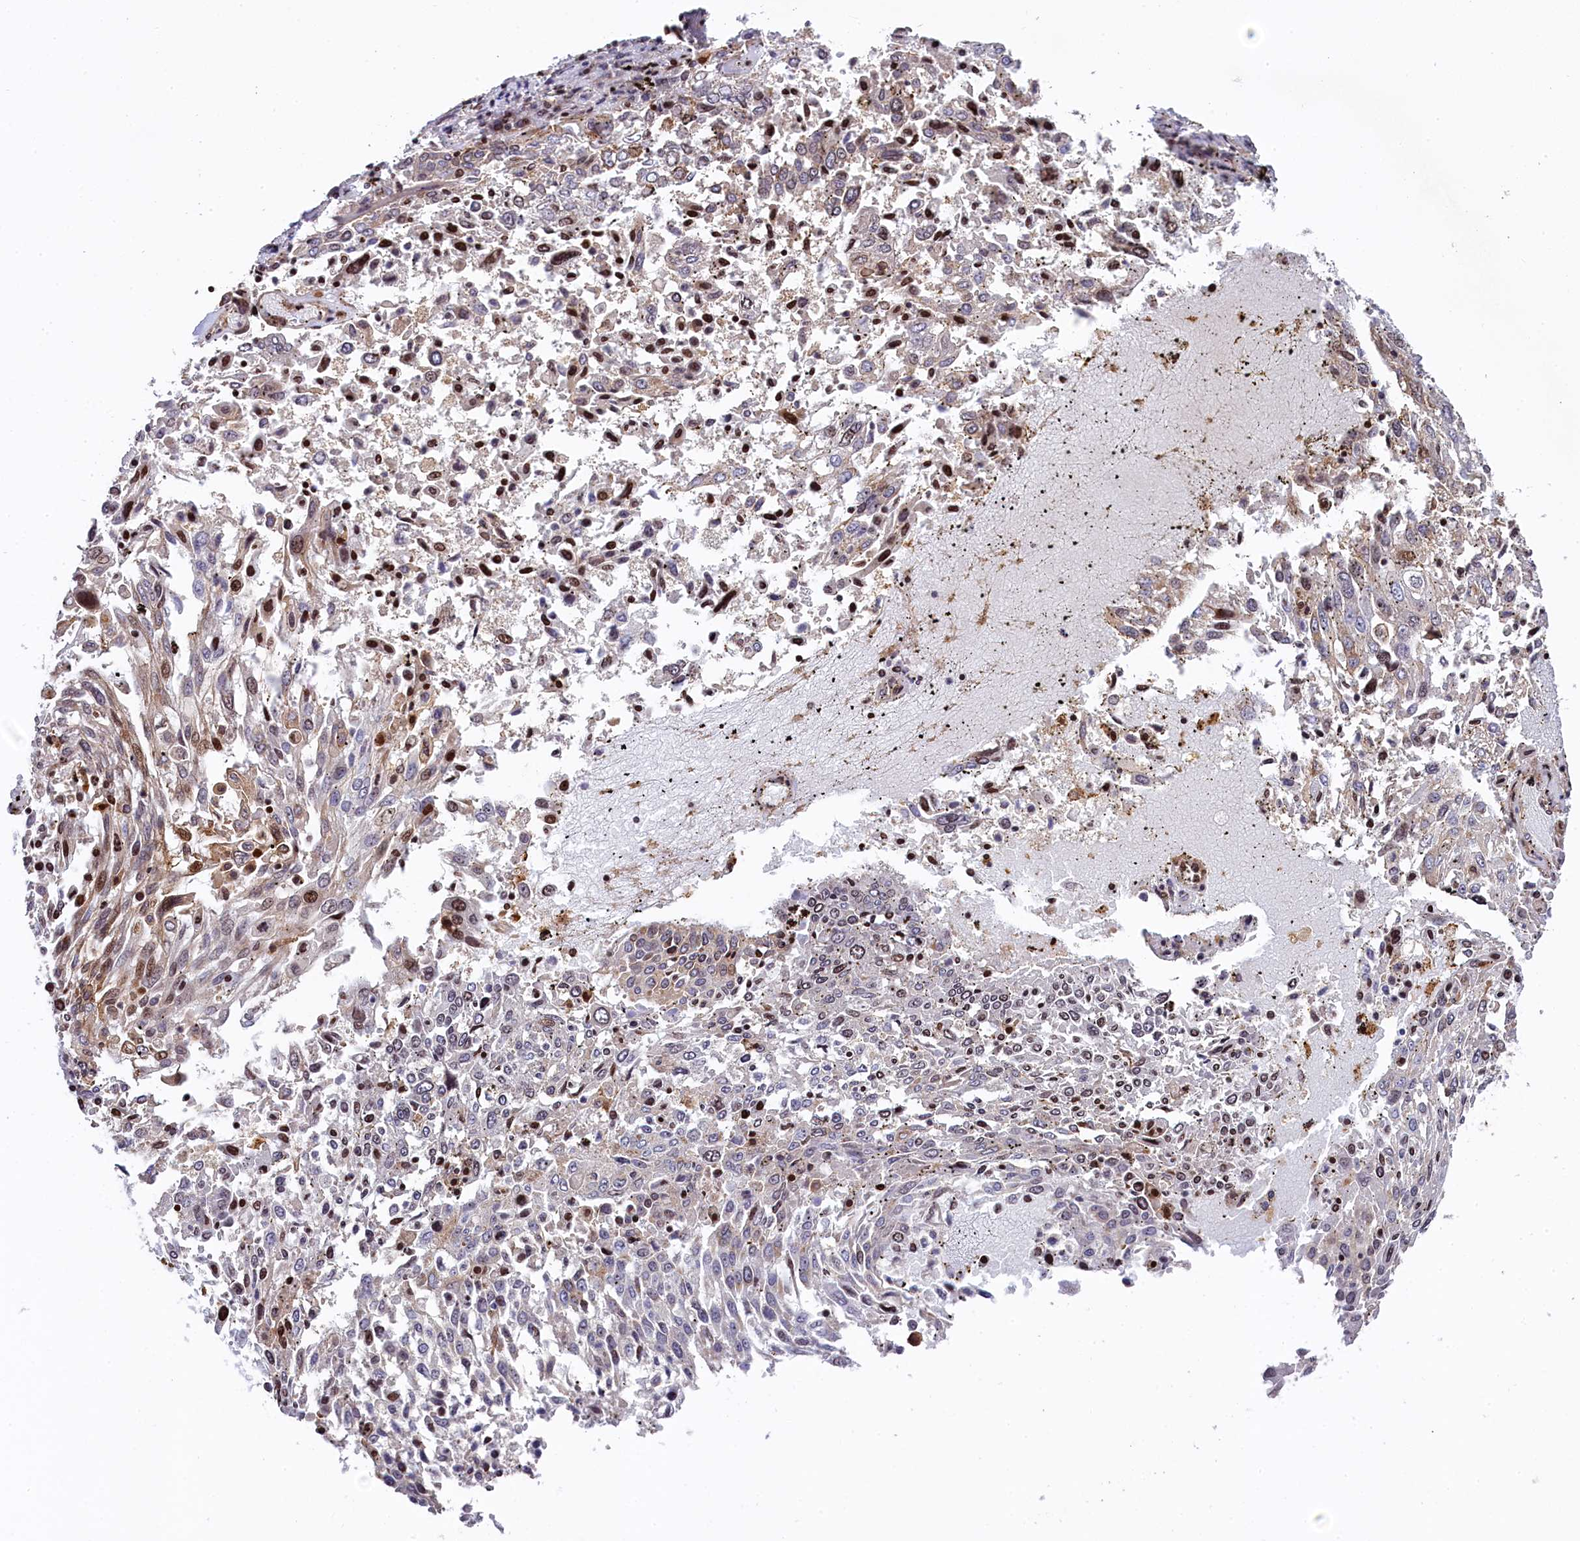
{"staining": {"intensity": "moderate", "quantity": "25%-75%", "location": "nuclear"}, "tissue": "lung cancer", "cell_type": "Tumor cells", "image_type": "cancer", "snomed": [{"axis": "morphology", "description": "Squamous cell carcinoma, NOS"}, {"axis": "topography", "description": "Lung"}], "caption": "Immunohistochemistry histopathology image of lung cancer (squamous cell carcinoma) stained for a protein (brown), which demonstrates medium levels of moderate nuclear positivity in about 25%-75% of tumor cells.", "gene": "TGDS", "patient": {"sex": "male", "age": 65}}